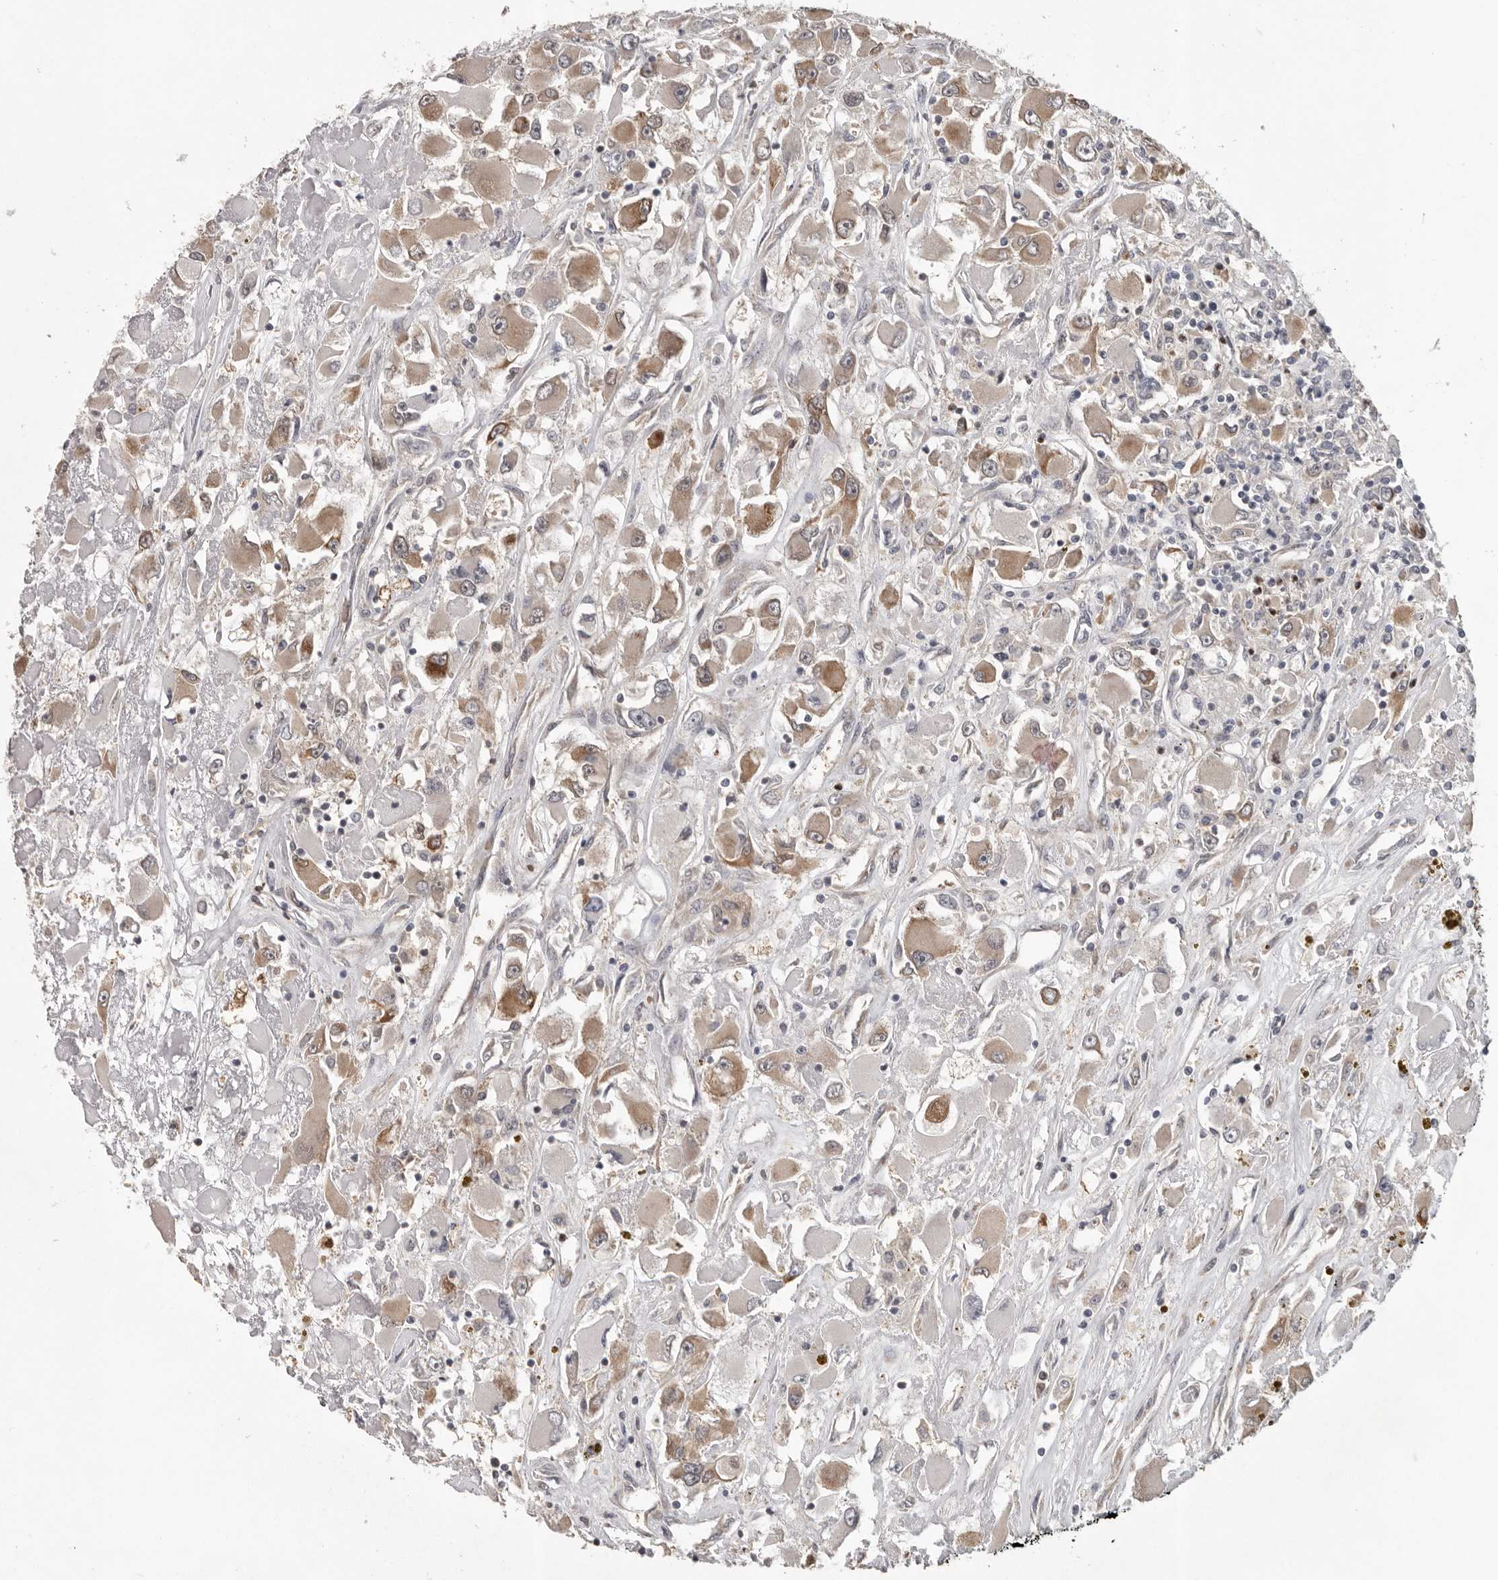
{"staining": {"intensity": "moderate", "quantity": "<25%", "location": "cytoplasmic/membranous"}, "tissue": "renal cancer", "cell_type": "Tumor cells", "image_type": "cancer", "snomed": [{"axis": "morphology", "description": "Adenocarcinoma, NOS"}, {"axis": "topography", "description": "Kidney"}], "caption": "Tumor cells reveal low levels of moderate cytoplasmic/membranous positivity in about <25% of cells in human renal adenocarcinoma. (IHC, brightfield microscopy, high magnification).", "gene": "RALGPS2", "patient": {"sex": "female", "age": 52}}